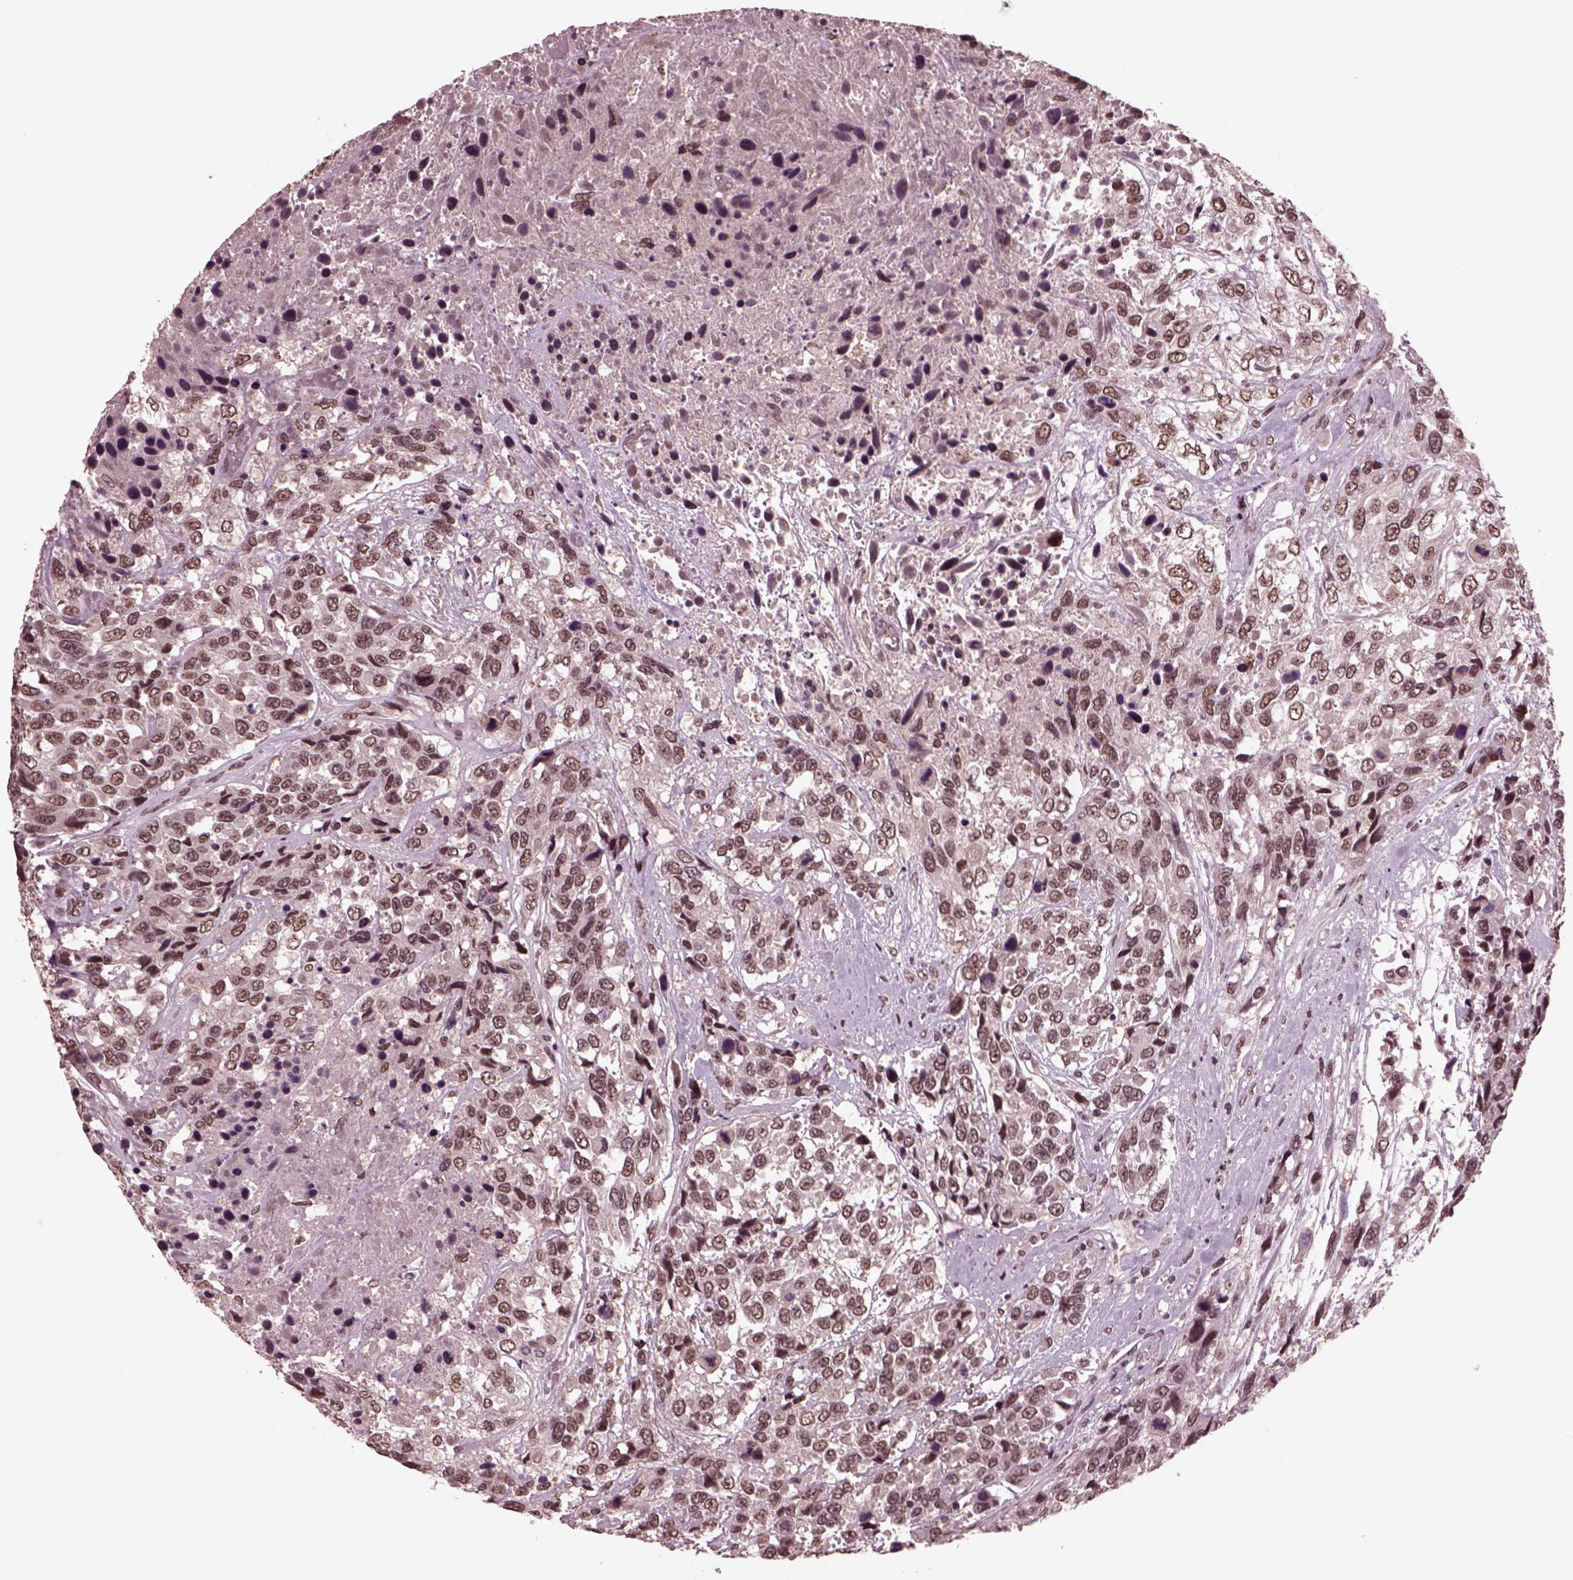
{"staining": {"intensity": "weak", "quantity": ">75%", "location": "nuclear"}, "tissue": "urothelial cancer", "cell_type": "Tumor cells", "image_type": "cancer", "snomed": [{"axis": "morphology", "description": "Urothelial carcinoma, High grade"}, {"axis": "topography", "description": "Urinary bladder"}], "caption": "Weak nuclear staining for a protein is present in approximately >75% of tumor cells of high-grade urothelial carcinoma using immunohistochemistry (IHC).", "gene": "NAP1L5", "patient": {"sex": "female", "age": 70}}